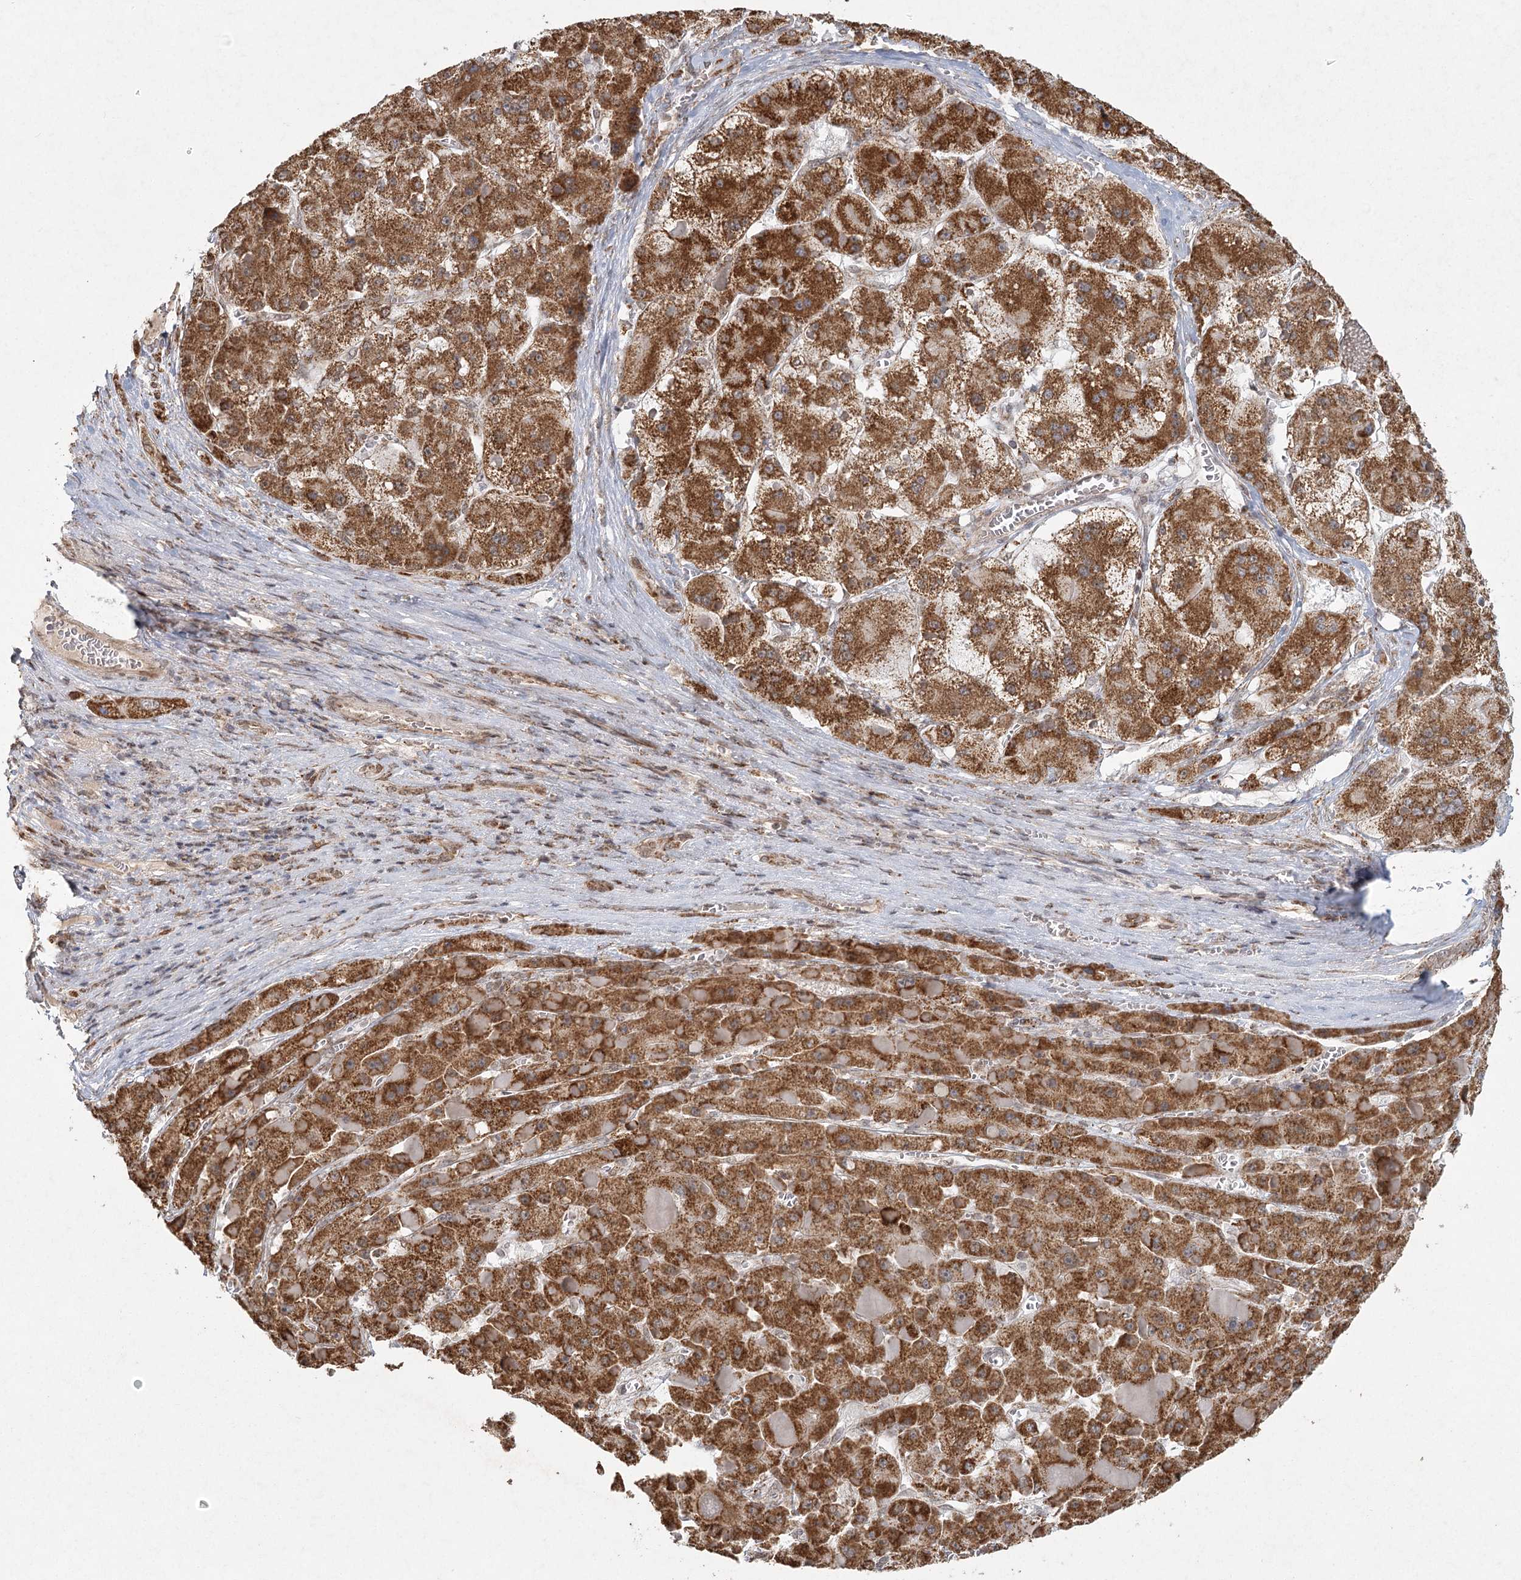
{"staining": {"intensity": "strong", "quantity": ">75%", "location": "cytoplasmic/membranous"}, "tissue": "liver cancer", "cell_type": "Tumor cells", "image_type": "cancer", "snomed": [{"axis": "morphology", "description": "Carcinoma, Hepatocellular, NOS"}, {"axis": "topography", "description": "Liver"}], "caption": "This micrograph reveals liver cancer stained with immunohistochemistry to label a protein in brown. The cytoplasmic/membranous of tumor cells show strong positivity for the protein. Nuclei are counter-stained blue.", "gene": "LACTB", "patient": {"sex": "female", "age": 73}}